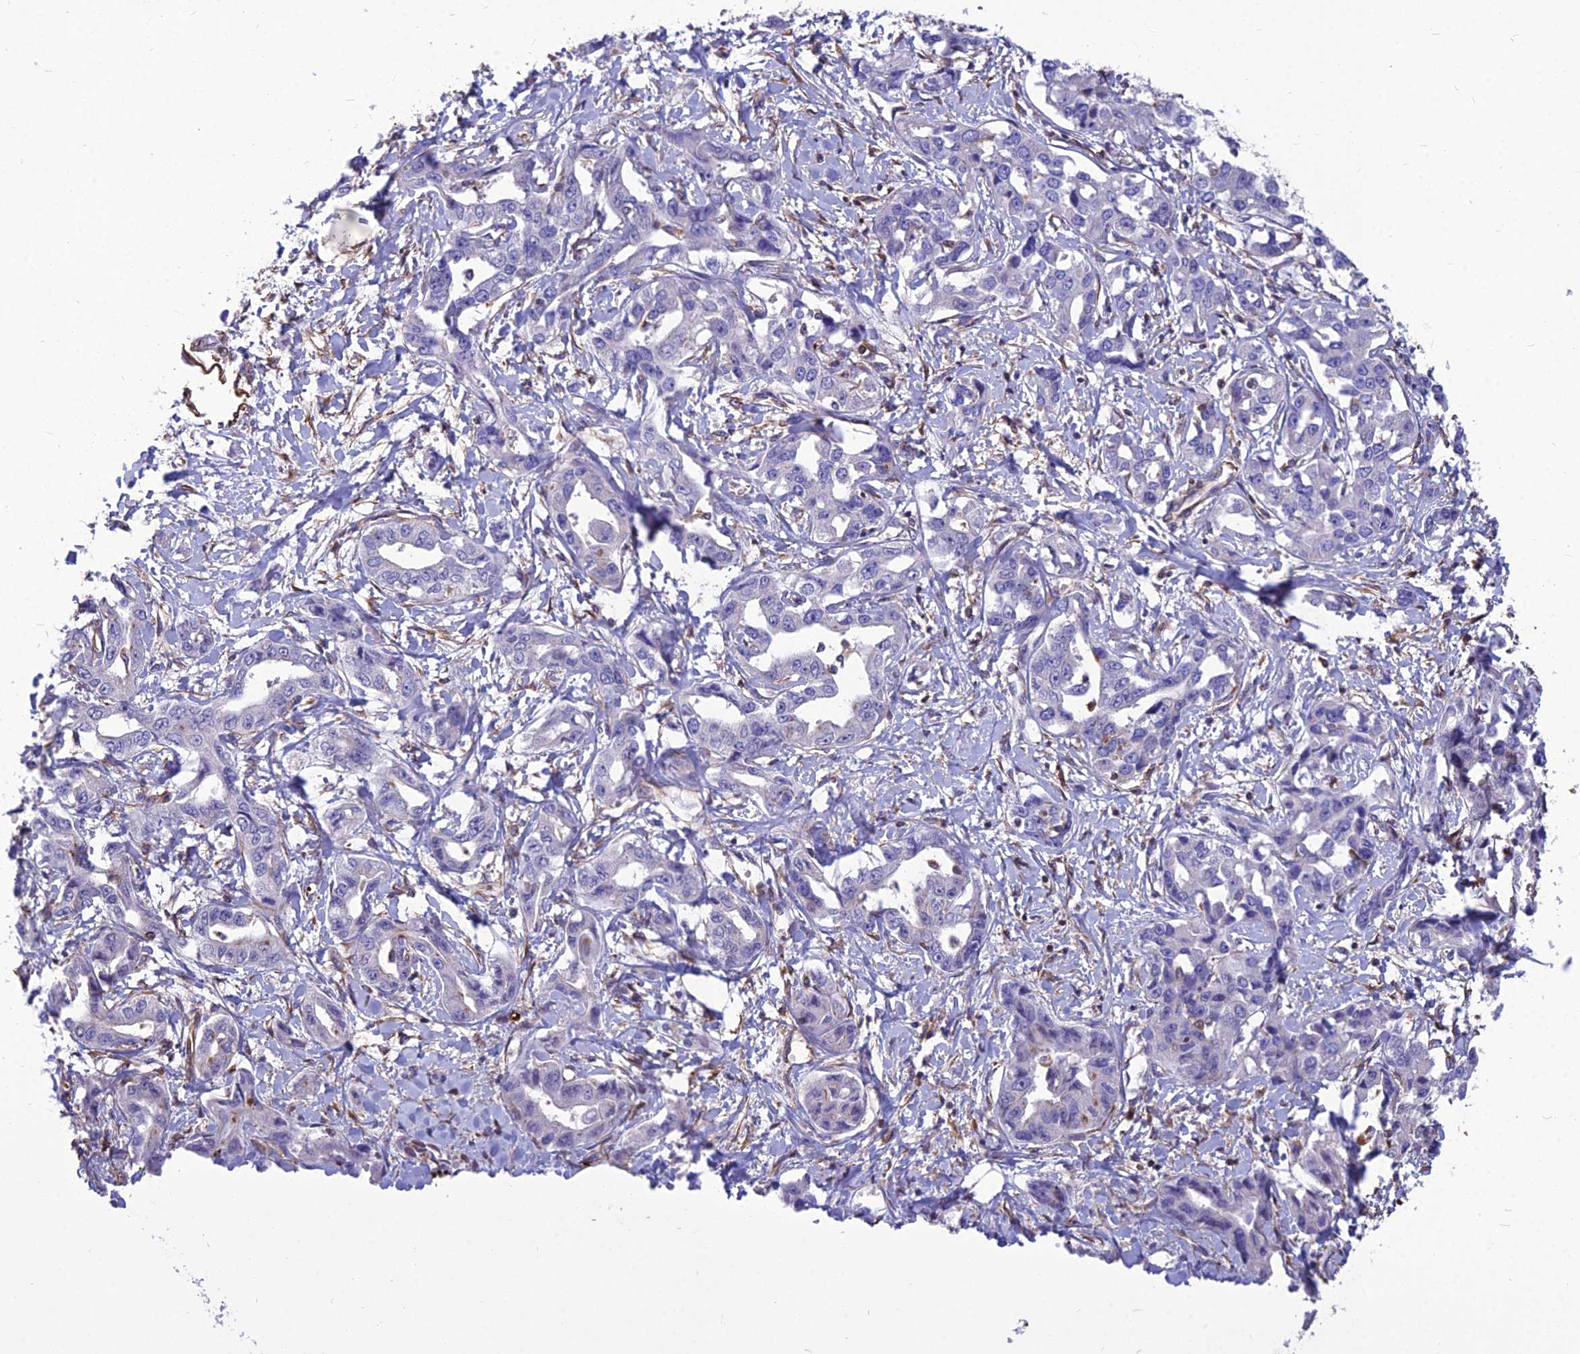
{"staining": {"intensity": "negative", "quantity": "none", "location": "none"}, "tissue": "liver cancer", "cell_type": "Tumor cells", "image_type": "cancer", "snomed": [{"axis": "morphology", "description": "Cholangiocarcinoma"}, {"axis": "topography", "description": "Liver"}], "caption": "There is no significant expression in tumor cells of liver cancer (cholangiocarcinoma).", "gene": "PSMD11", "patient": {"sex": "male", "age": 59}}